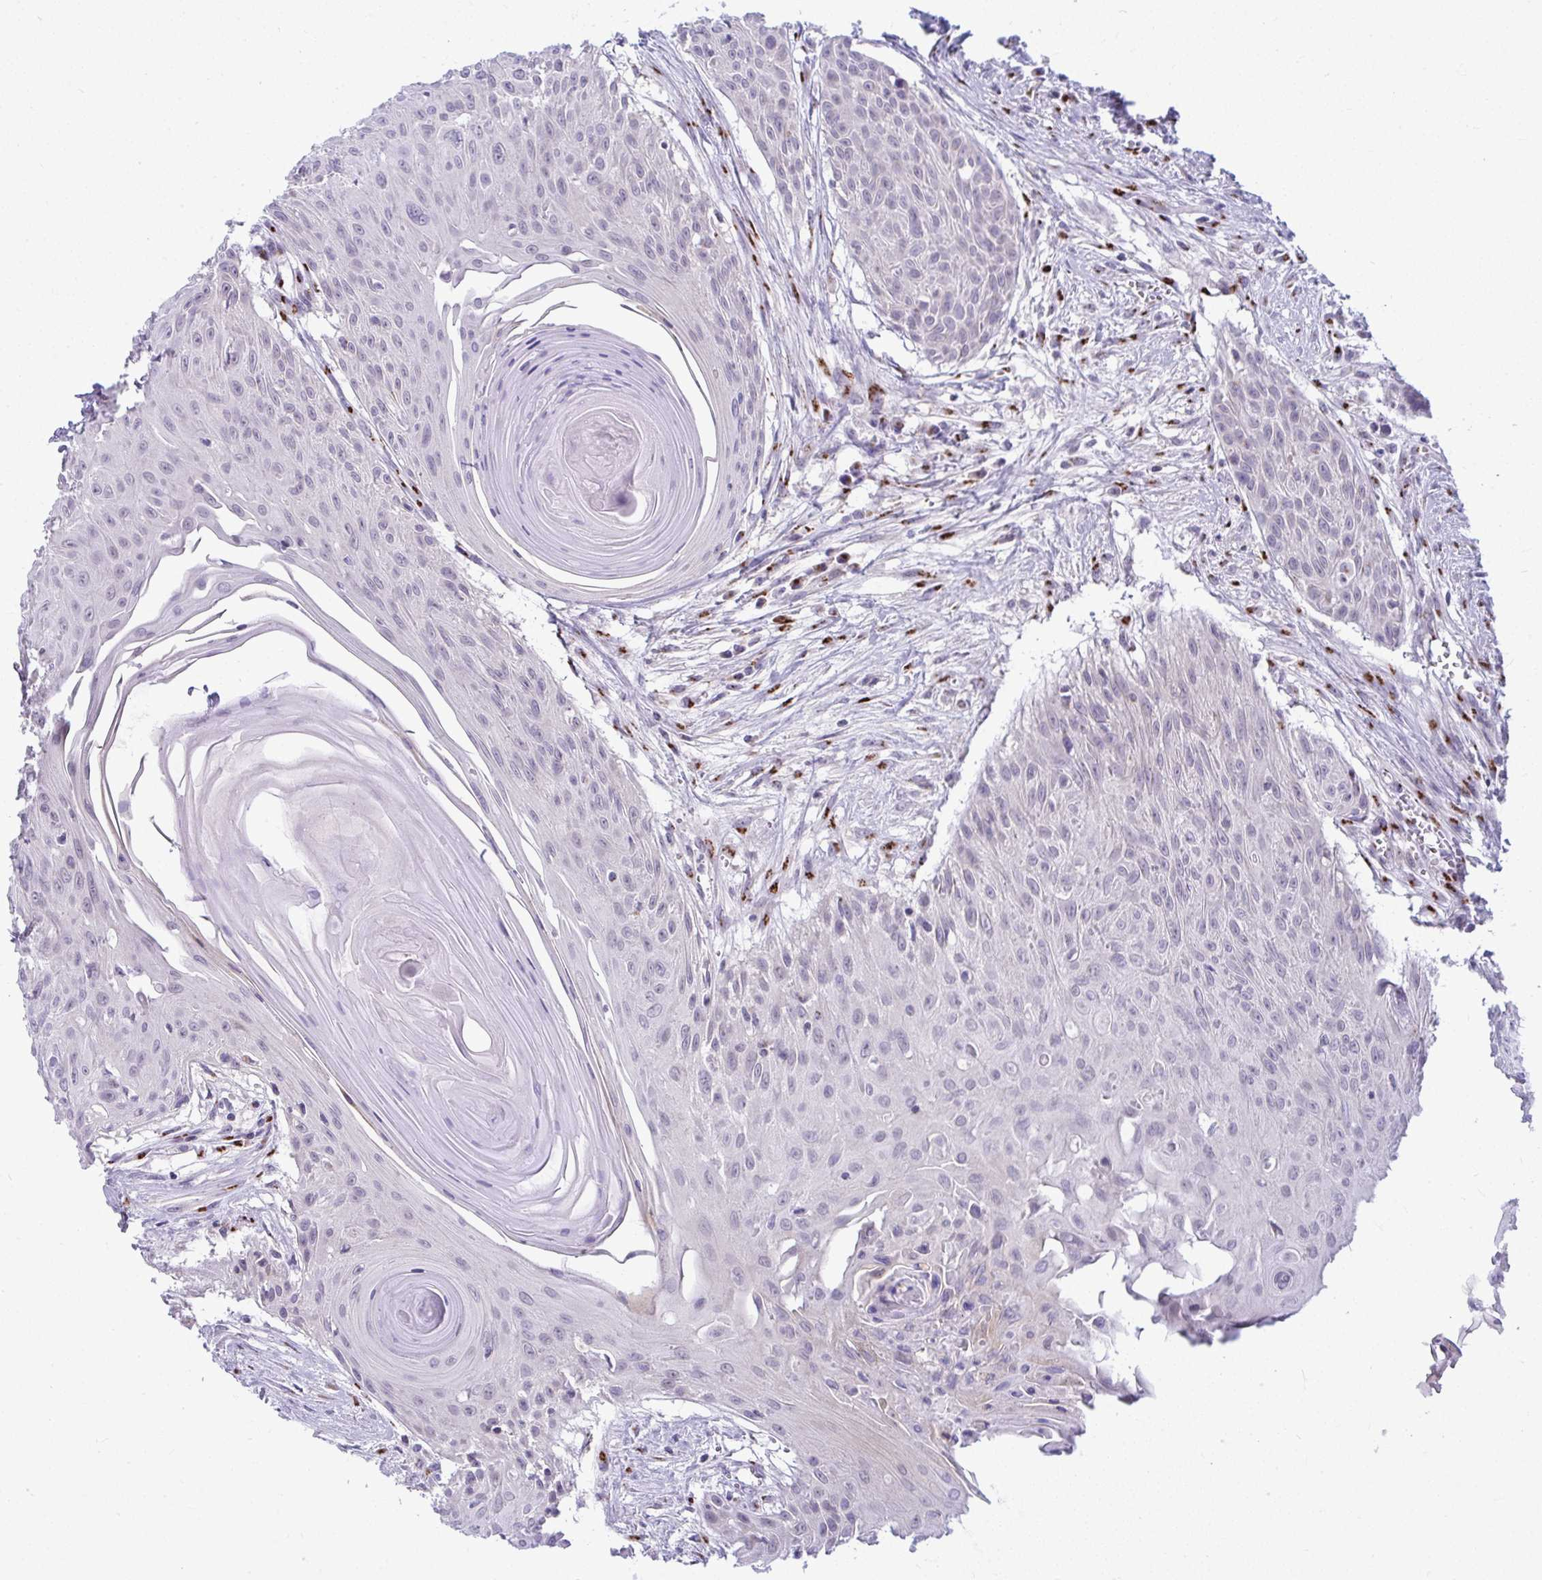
{"staining": {"intensity": "negative", "quantity": "none", "location": "none"}, "tissue": "head and neck cancer", "cell_type": "Tumor cells", "image_type": "cancer", "snomed": [{"axis": "morphology", "description": "Squamous cell carcinoma, NOS"}, {"axis": "topography", "description": "Lymph node"}, {"axis": "topography", "description": "Salivary gland"}, {"axis": "topography", "description": "Head-Neck"}], "caption": "DAB immunohistochemical staining of head and neck cancer demonstrates no significant positivity in tumor cells.", "gene": "DTX4", "patient": {"sex": "female", "age": 74}}